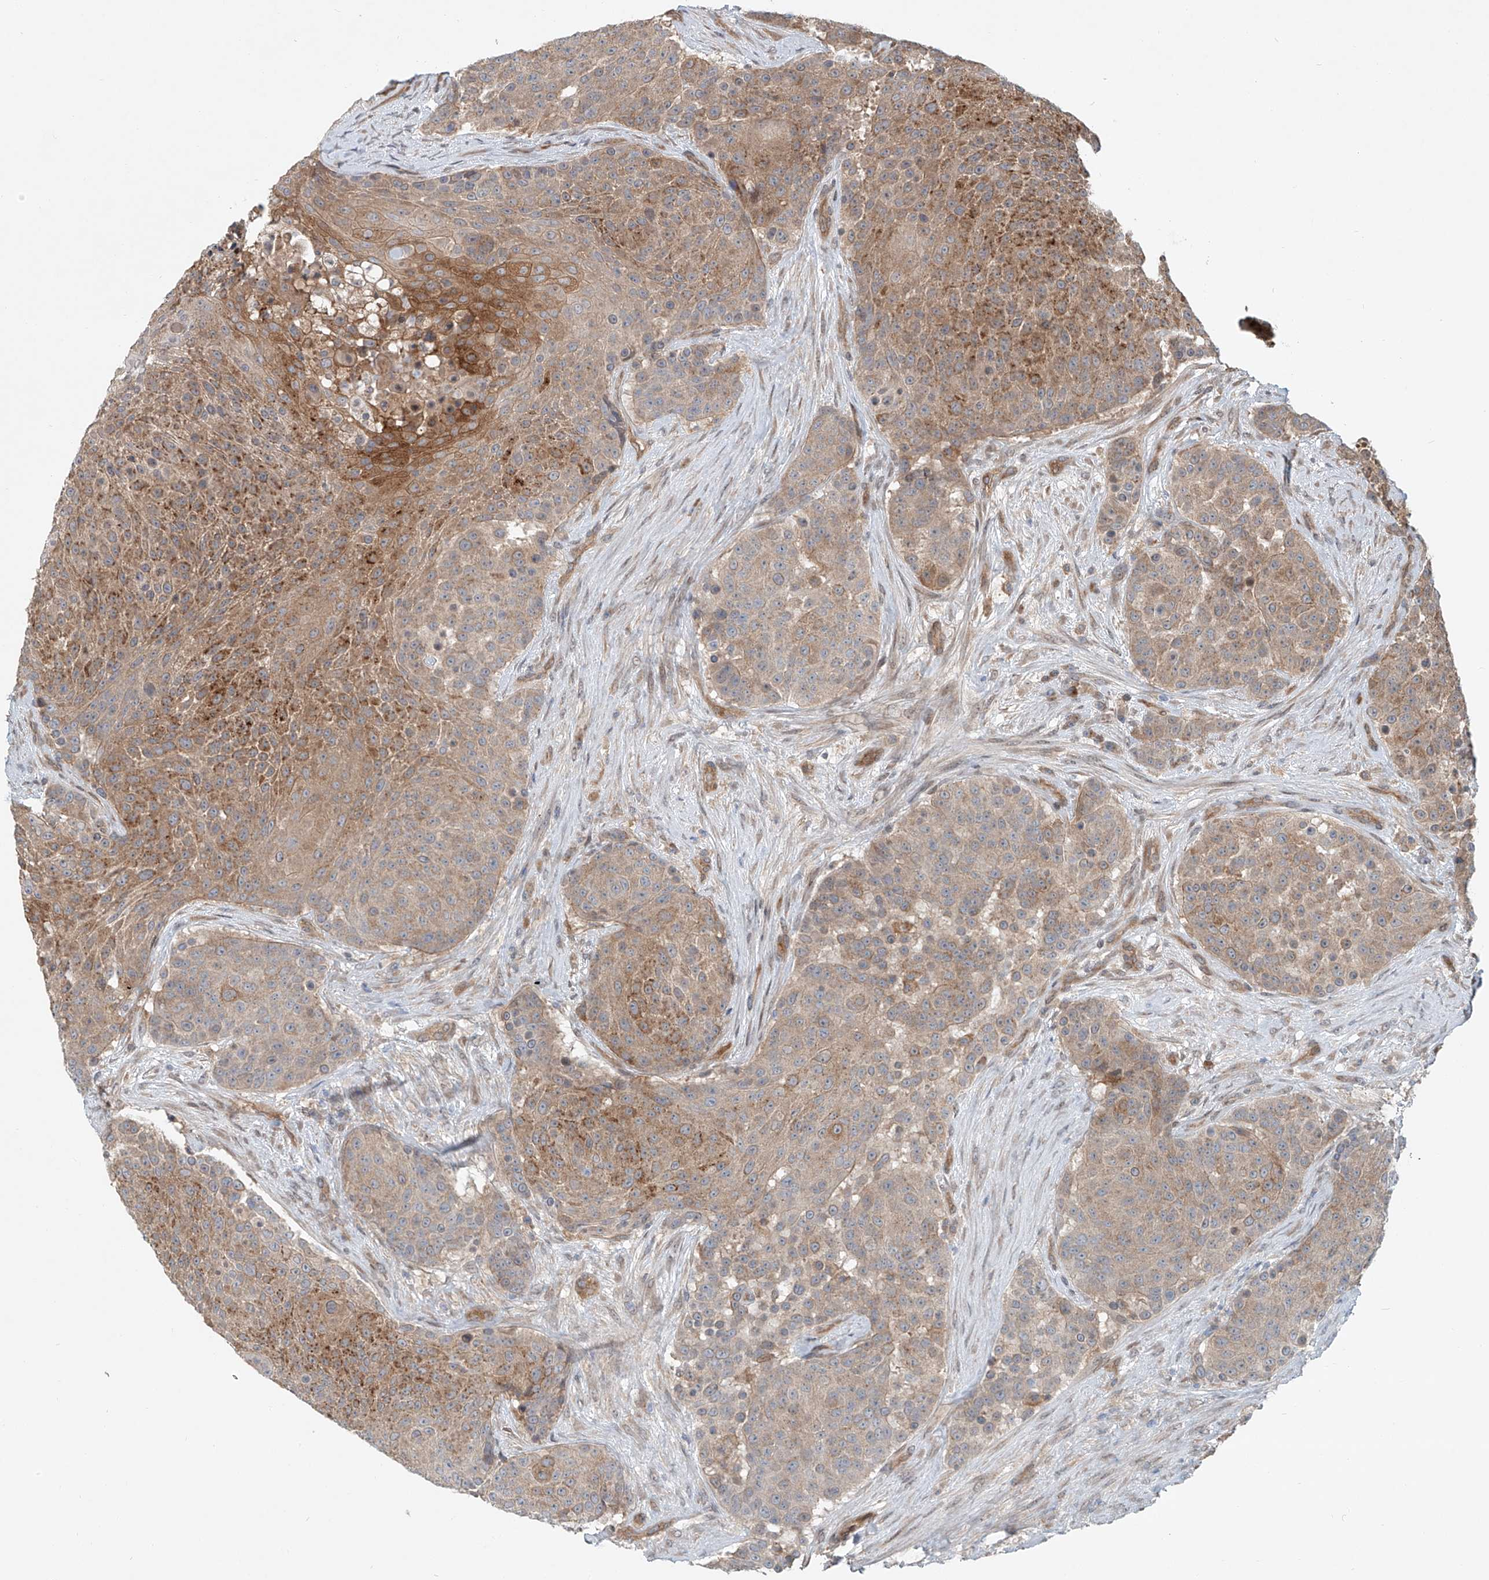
{"staining": {"intensity": "moderate", "quantity": "25%-75%", "location": "cytoplasmic/membranous"}, "tissue": "urothelial cancer", "cell_type": "Tumor cells", "image_type": "cancer", "snomed": [{"axis": "morphology", "description": "Urothelial carcinoma, High grade"}, {"axis": "topography", "description": "Urinary bladder"}], "caption": "Human high-grade urothelial carcinoma stained with a protein marker reveals moderate staining in tumor cells.", "gene": "SASH1", "patient": {"sex": "female", "age": 63}}